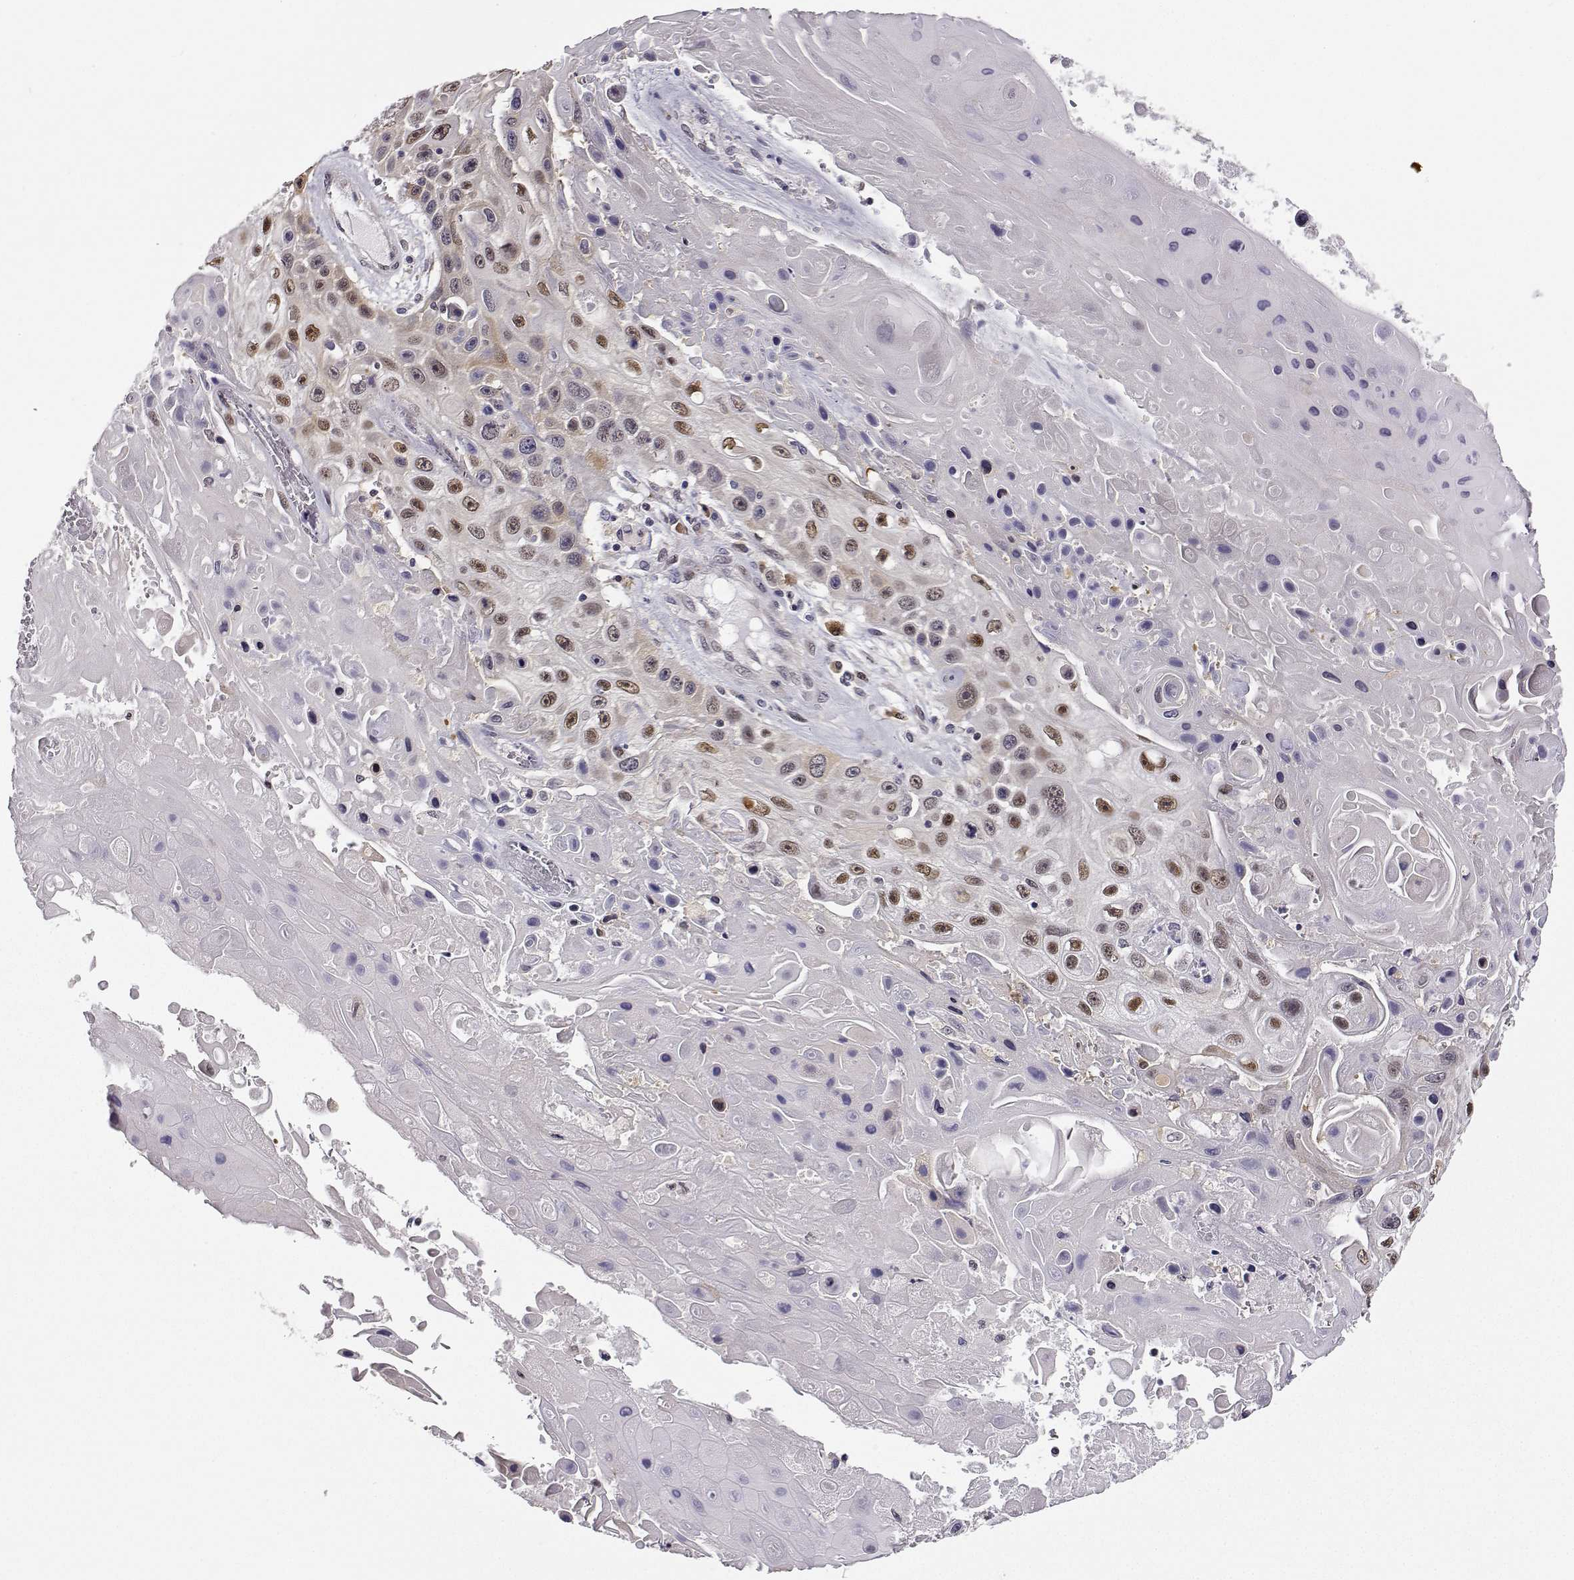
{"staining": {"intensity": "moderate", "quantity": "25%-75%", "location": "cytoplasmic/membranous,nuclear"}, "tissue": "skin cancer", "cell_type": "Tumor cells", "image_type": "cancer", "snomed": [{"axis": "morphology", "description": "Squamous cell carcinoma, NOS"}, {"axis": "topography", "description": "Skin"}], "caption": "Tumor cells reveal medium levels of moderate cytoplasmic/membranous and nuclear expression in about 25%-75% of cells in human skin squamous cell carcinoma. The protein is shown in brown color, while the nuclei are stained blue.", "gene": "PHGDH", "patient": {"sex": "male", "age": 82}}